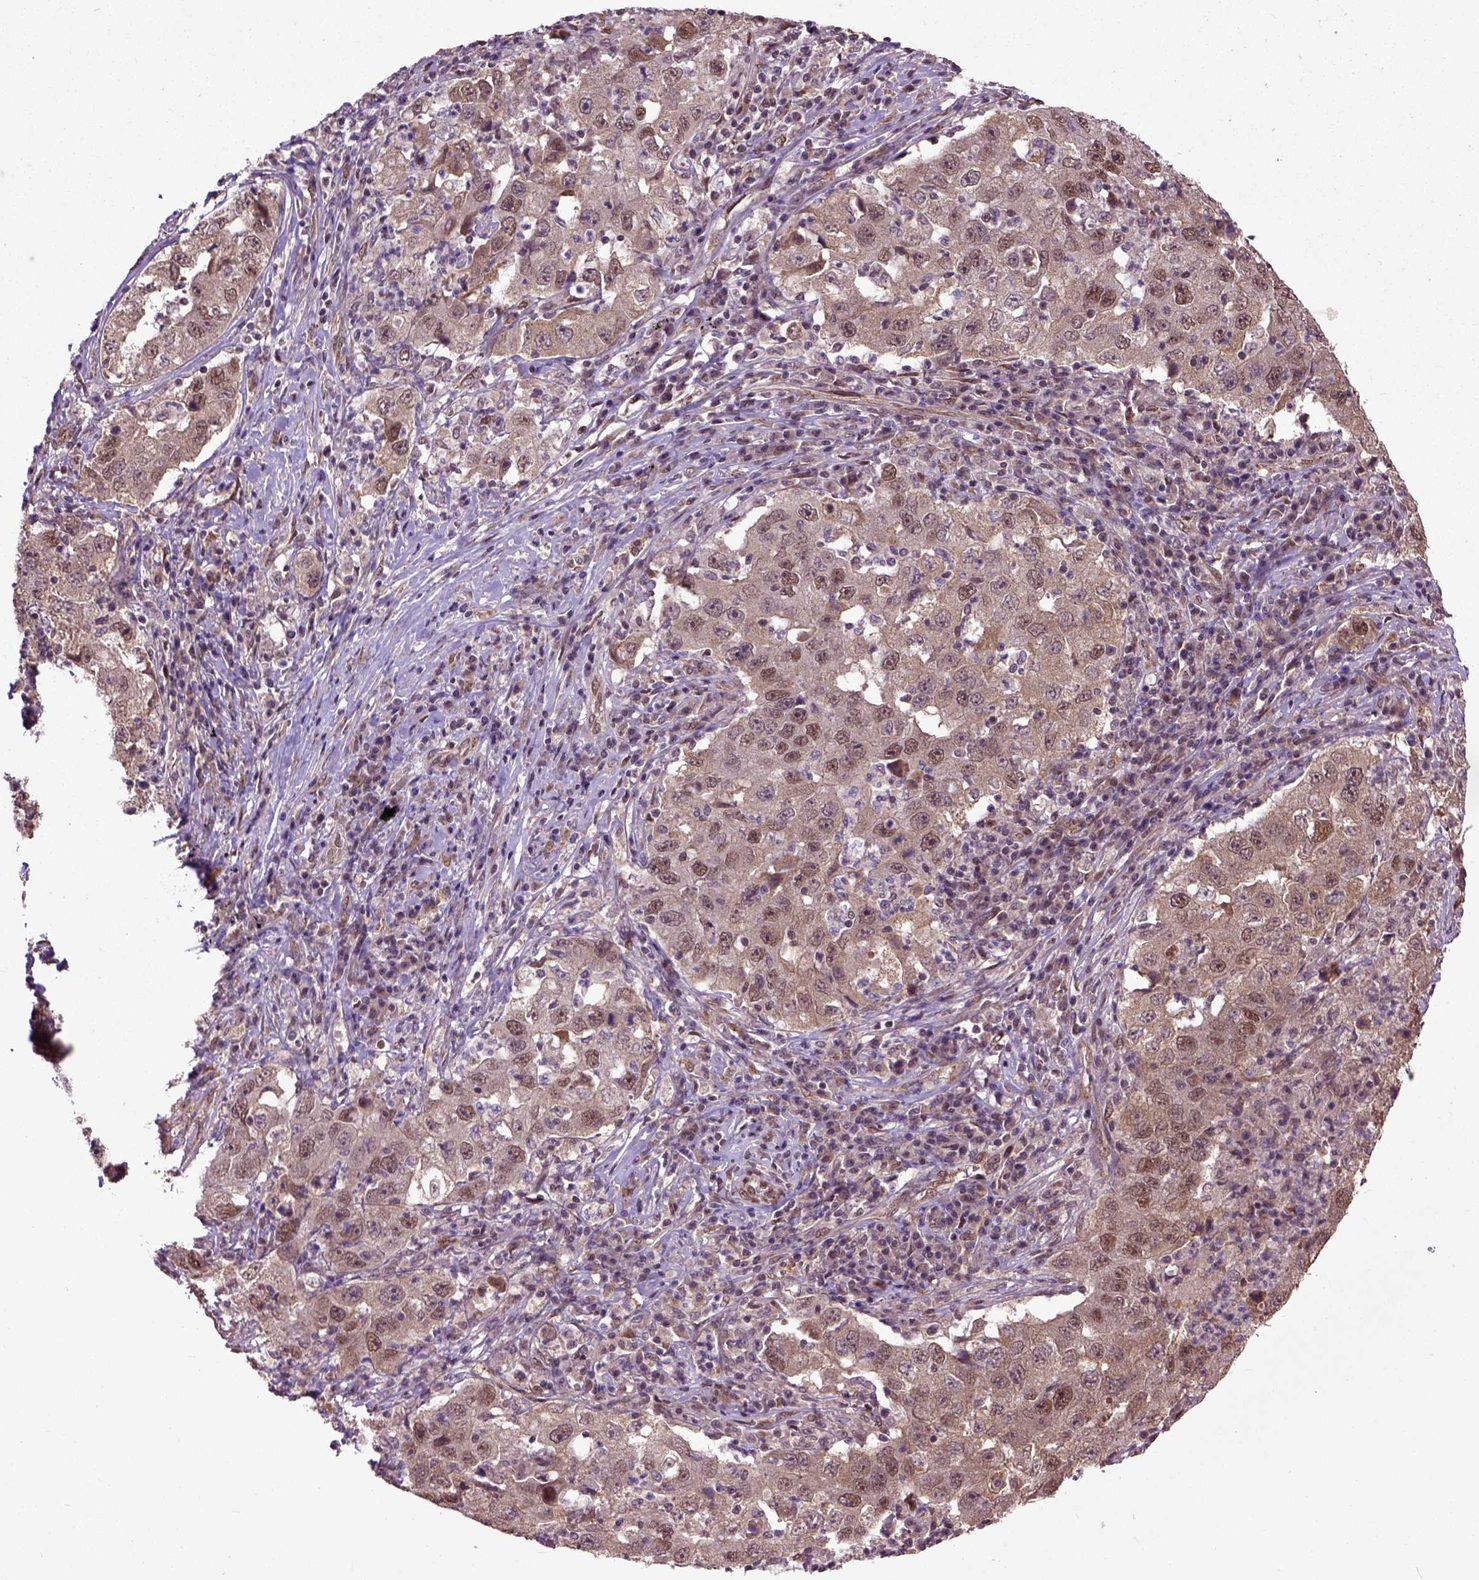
{"staining": {"intensity": "moderate", "quantity": ">75%", "location": "cytoplasmic/membranous,nuclear"}, "tissue": "lung cancer", "cell_type": "Tumor cells", "image_type": "cancer", "snomed": [{"axis": "morphology", "description": "Adenocarcinoma, NOS"}, {"axis": "topography", "description": "Lung"}], "caption": "The histopathology image displays a brown stain indicating the presence of a protein in the cytoplasmic/membranous and nuclear of tumor cells in lung cancer (adenocarcinoma). (DAB (3,3'-diaminobenzidine) IHC with brightfield microscopy, high magnification).", "gene": "UBA3", "patient": {"sex": "male", "age": 73}}